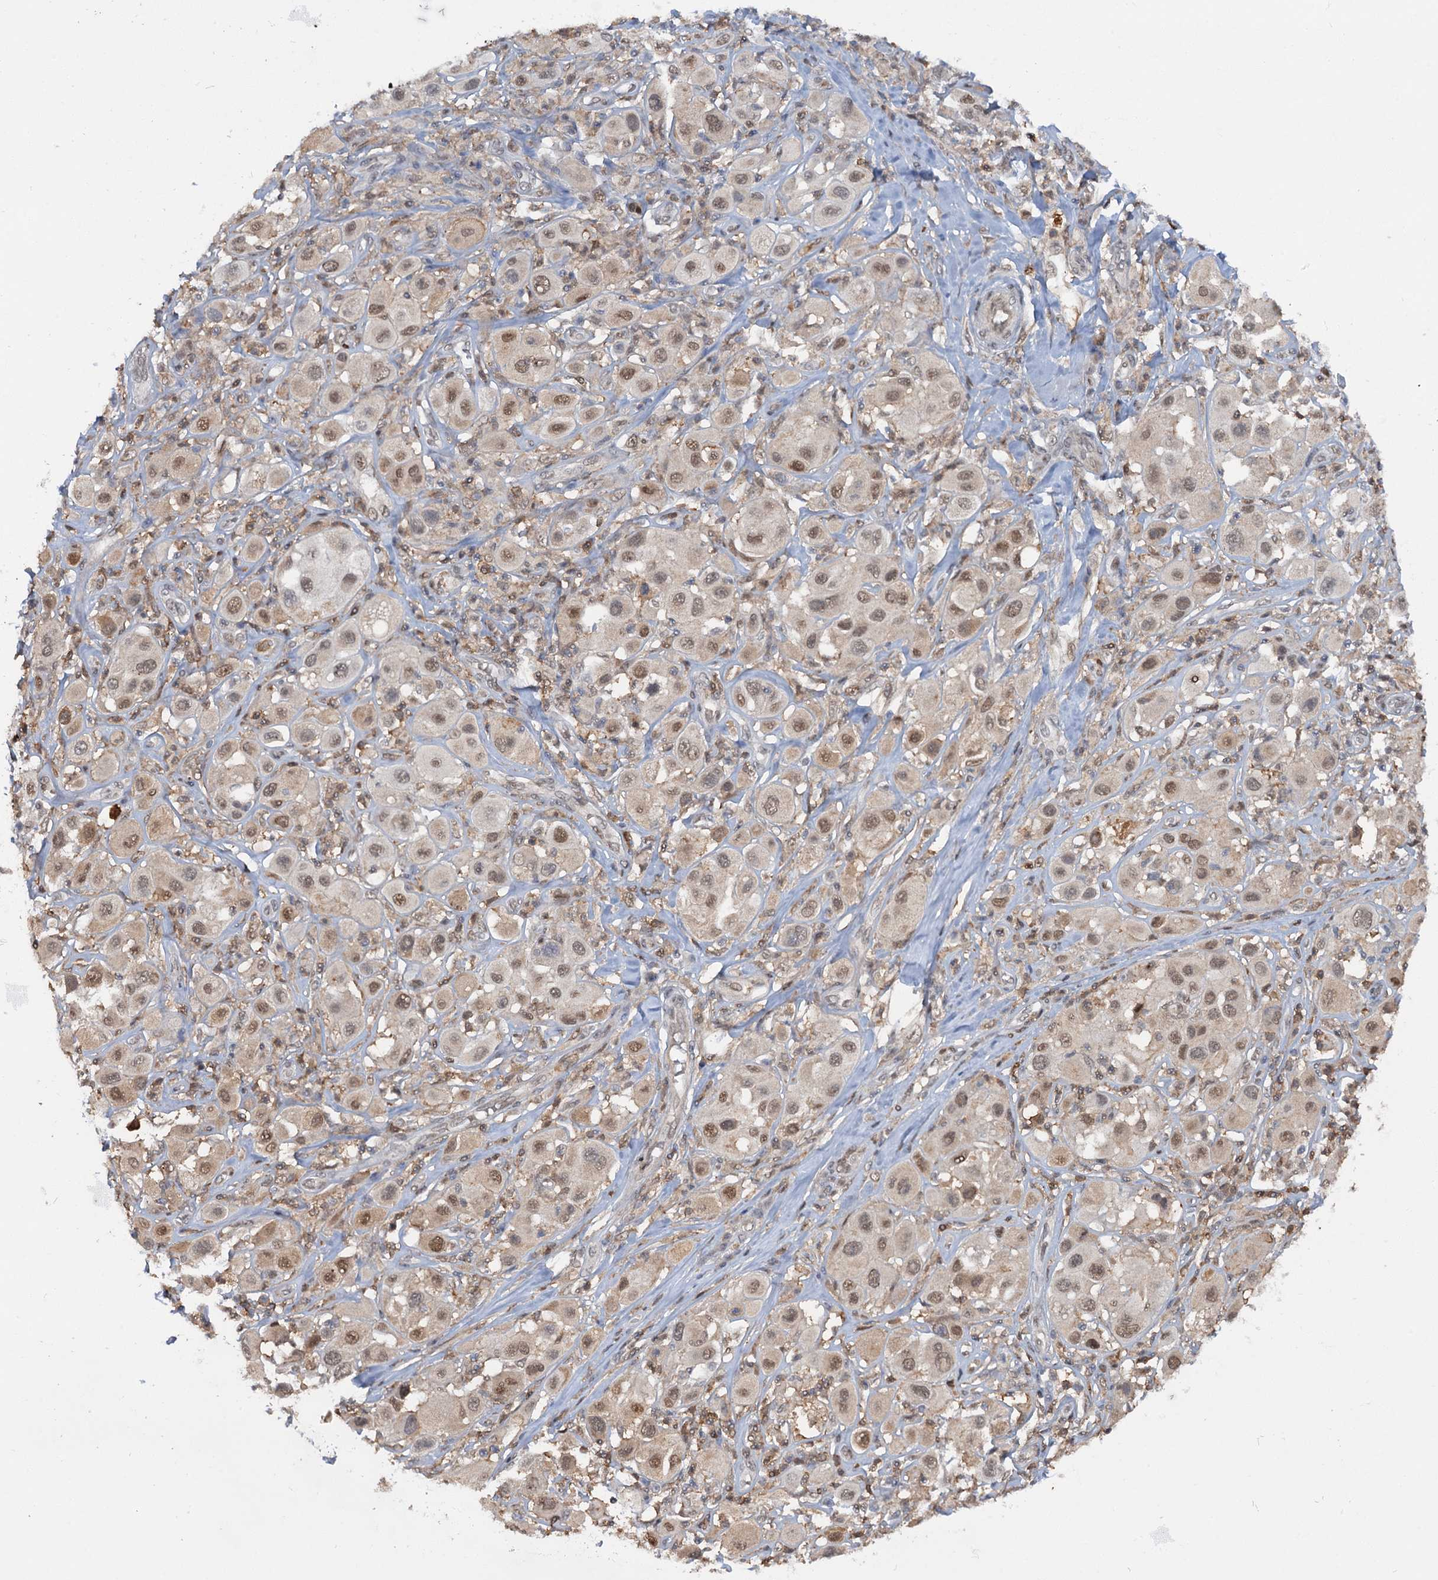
{"staining": {"intensity": "moderate", "quantity": "25%-75%", "location": "nuclear"}, "tissue": "melanoma", "cell_type": "Tumor cells", "image_type": "cancer", "snomed": [{"axis": "morphology", "description": "Malignant melanoma, Metastatic site"}, {"axis": "topography", "description": "Skin"}], "caption": "Malignant melanoma (metastatic site) stained with immunohistochemistry displays moderate nuclear positivity in about 25%-75% of tumor cells.", "gene": "ZNF609", "patient": {"sex": "male", "age": 41}}